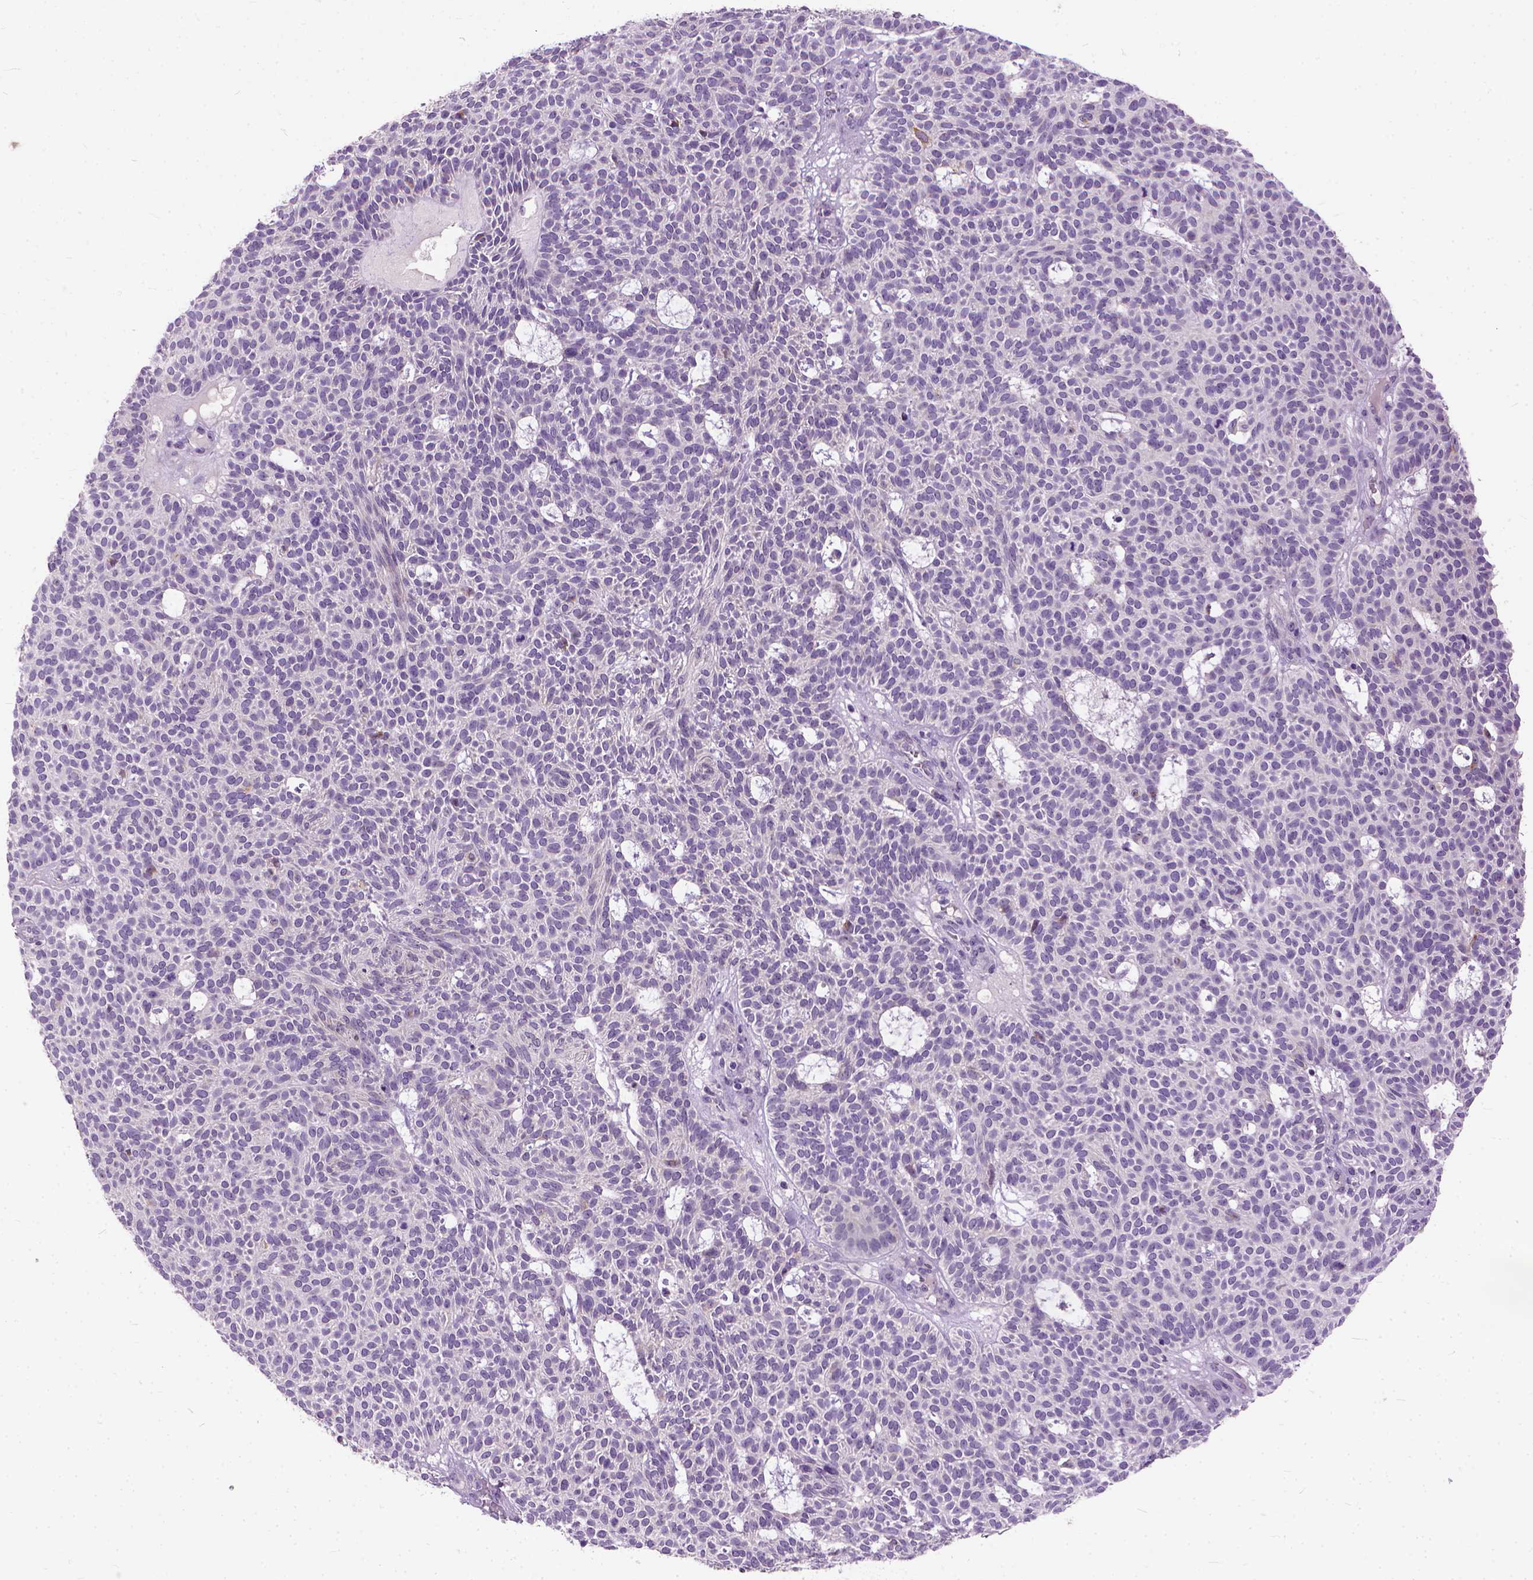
{"staining": {"intensity": "moderate", "quantity": "<25%", "location": "cytoplasmic/membranous"}, "tissue": "skin cancer", "cell_type": "Tumor cells", "image_type": "cancer", "snomed": [{"axis": "morphology", "description": "Squamous cell carcinoma, NOS"}, {"axis": "topography", "description": "Skin"}], "caption": "Tumor cells exhibit moderate cytoplasmic/membranous expression in approximately <25% of cells in skin cancer.", "gene": "MAPT", "patient": {"sex": "female", "age": 90}}